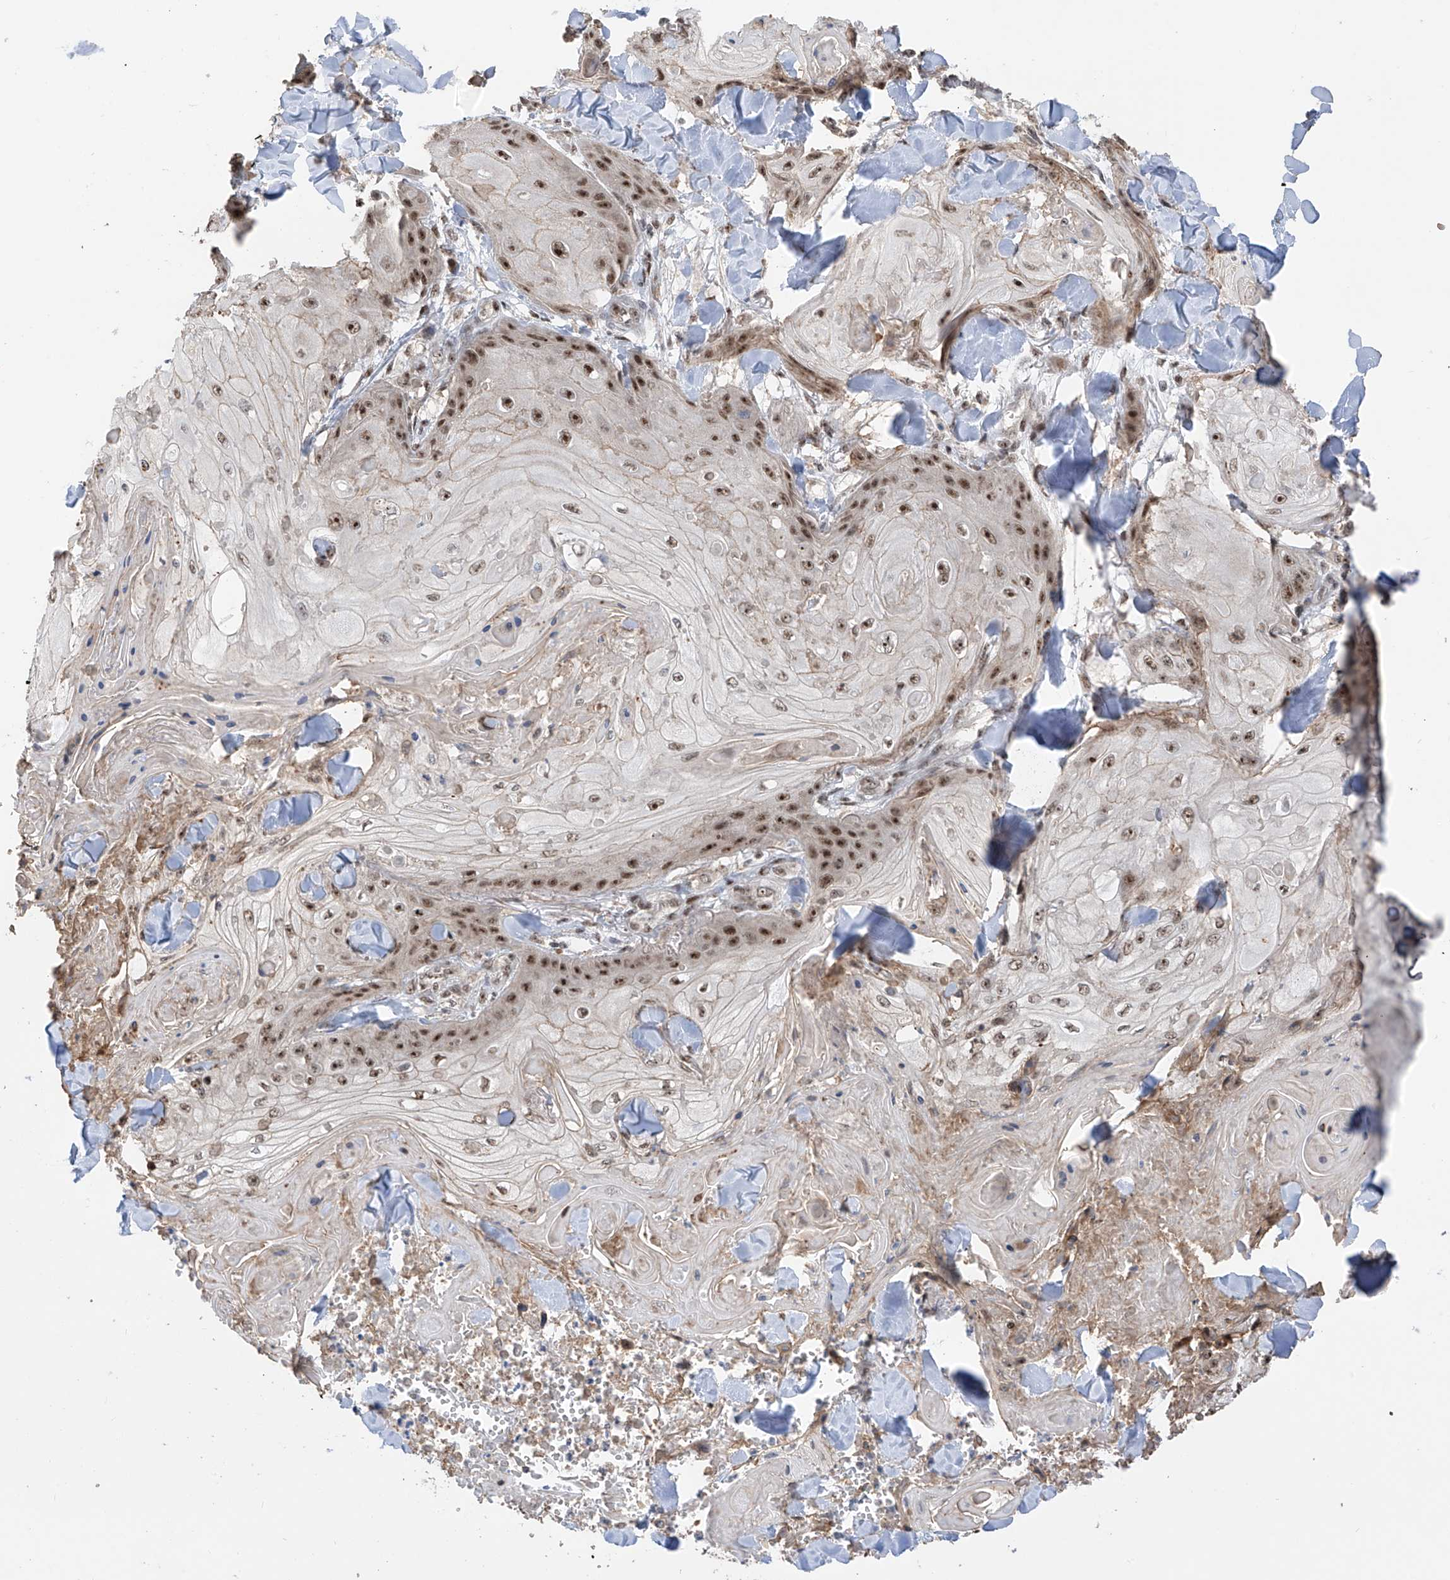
{"staining": {"intensity": "moderate", "quantity": ">75%", "location": "nuclear"}, "tissue": "skin cancer", "cell_type": "Tumor cells", "image_type": "cancer", "snomed": [{"axis": "morphology", "description": "Squamous cell carcinoma, NOS"}, {"axis": "topography", "description": "Skin"}], "caption": "Immunohistochemical staining of human skin squamous cell carcinoma displays medium levels of moderate nuclear protein staining in about >75% of tumor cells.", "gene": "C1orf131", "patient": {"sex": "male", "age": 74}}